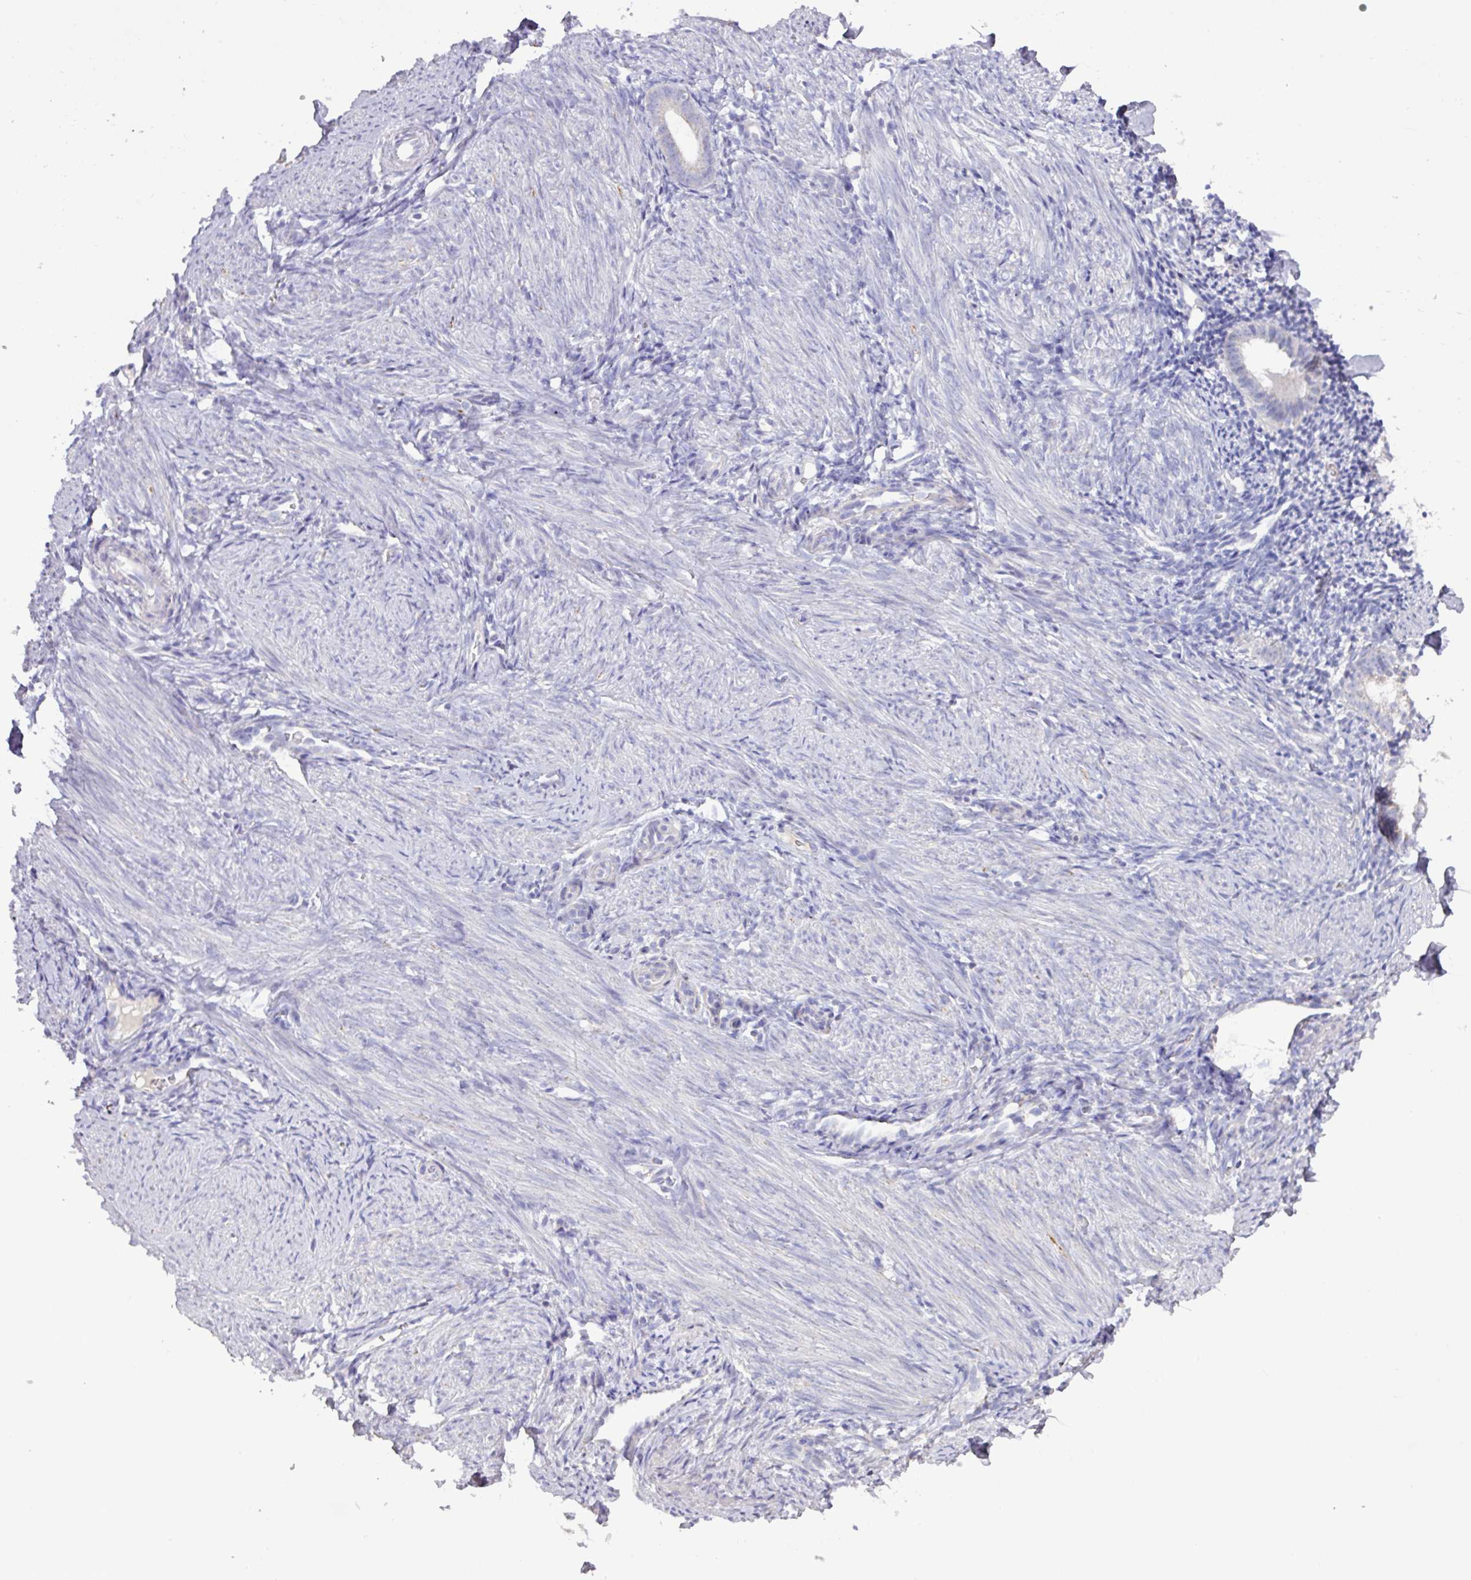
{"staining": {"intensity": "negative", "quantity": "none", "location": "none"}, "tissue": "endometrium", "cell_type": "Cells in endometrial stroma", "image_type": "normal", "snomed": [{"axis": "morphology", "description": "Normal tissue, NOS"}, {"axis": "topography", "description": "Endometrium"}], "caption": "Protein analysis of benign endometrium displays no significant positivity in cells in endometrial stroma. (DAB immunohistochemistry (IHC) visualized using brightfield microscopy, high magnification).", "gene": "MT", "patient": {"sex": "female", "age": 39}}